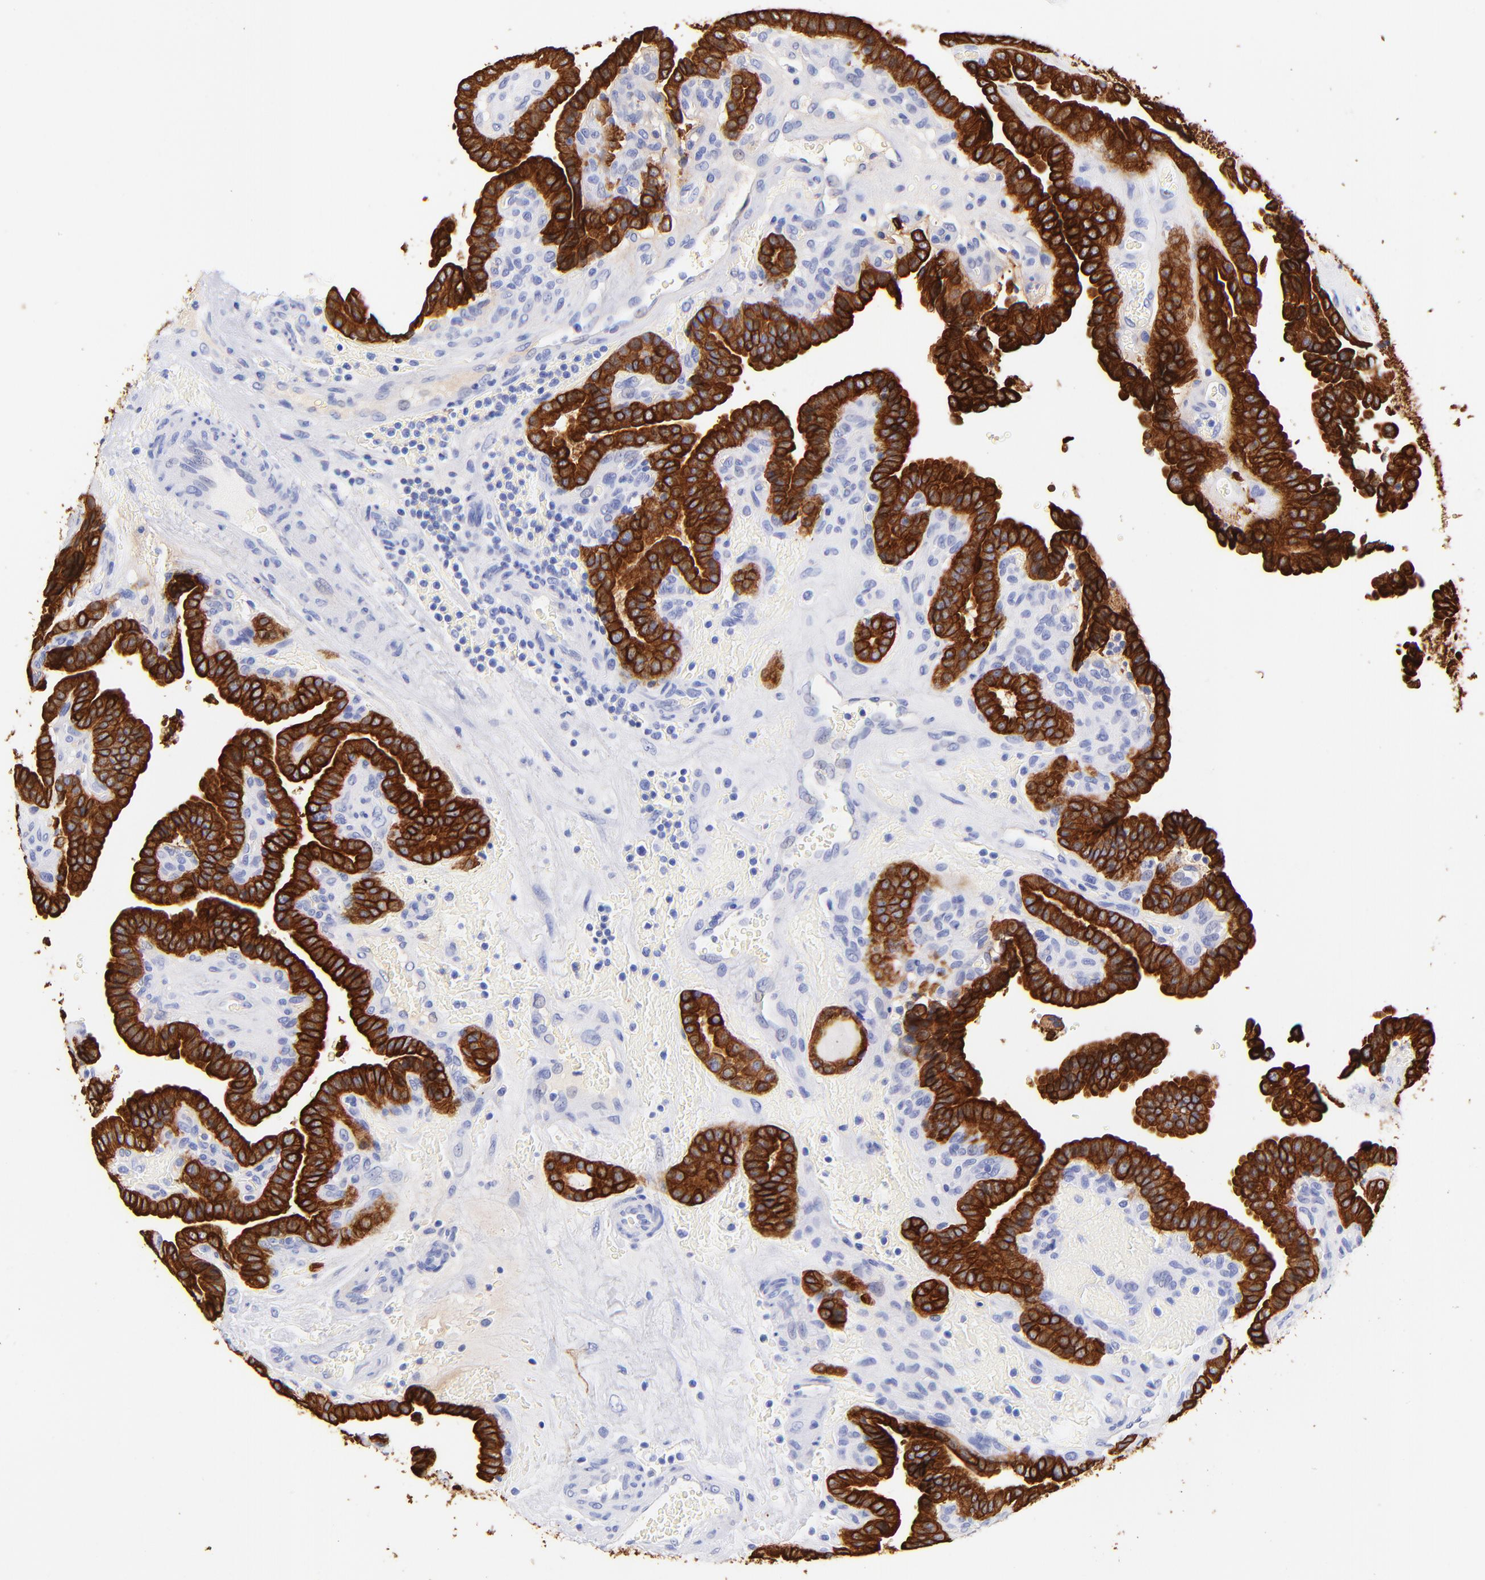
{"staining": {"intensity": "strong", "quantity": ">75%", "location": "cytoplasmic/membranous"}, "tissue": "thyroid cancer", "cell_type": "Tumor cells", "image_type": "cancer", "snomed": [{"axis": "morphology", "description": "Papillary adenocarcinoma, NOS"}, {"axis": "topography", "description": "Thyroid gland"}], "caption": "Protein expression analysis of thyroid cancer displays strong cytoplasmic/membranous expression in approximately >75% of tumor cells. The protein of interest is shown in brown color, while the nuclei are stained blue.", "gene": "KRT19", "patient": {"sex": "male", "age": 87}}